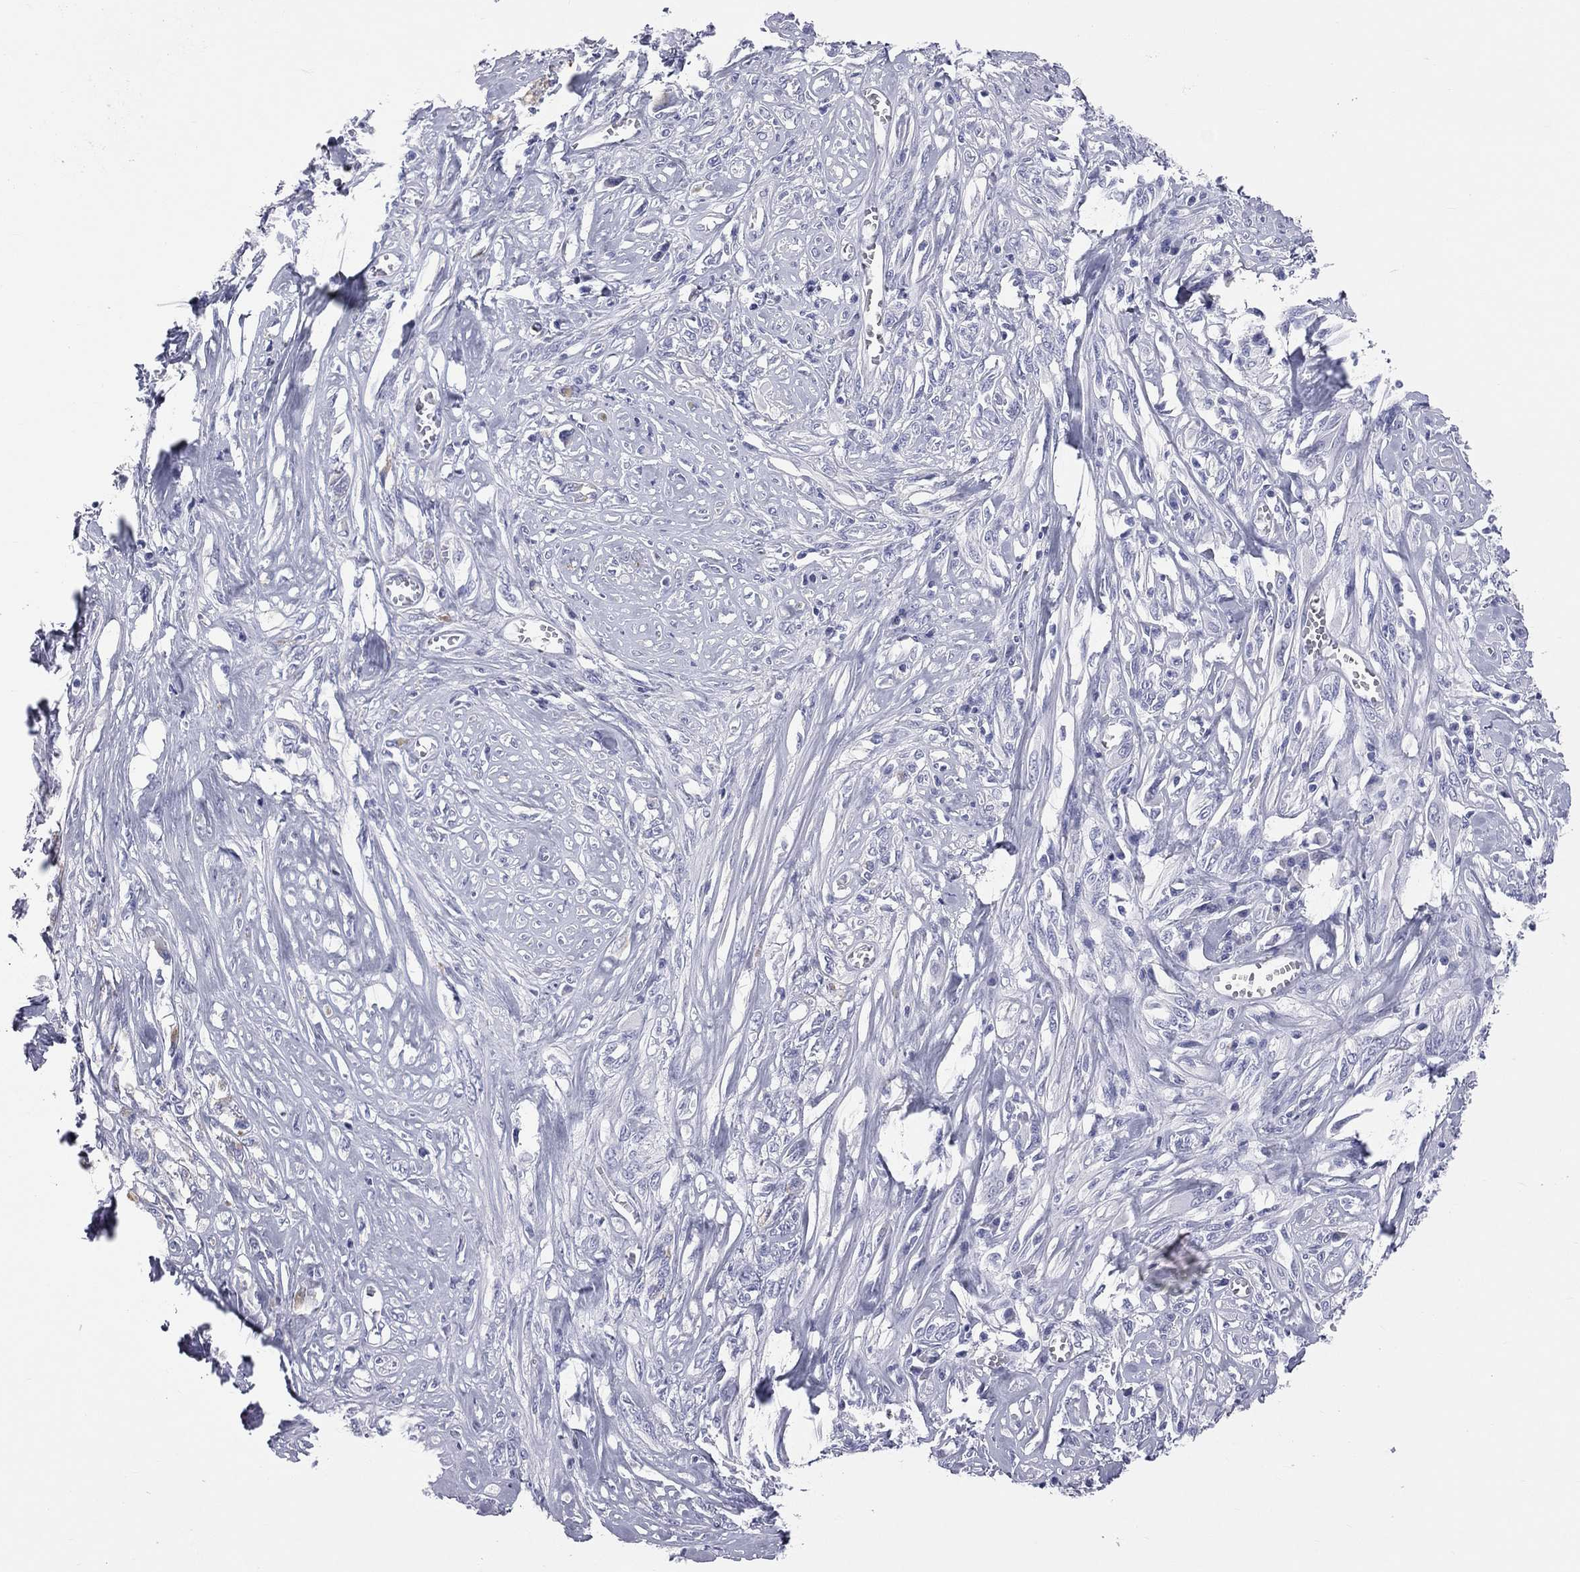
{"staining": {"intensity": "negative", "quantity": "none", "location": "none"}, "tissue": "melanoma", "cell_type": "Tumor cells", "image_type": "cancer", "snomed": [{"axis": "morphology", "description": "Malignant melanoma, NOS"}, {"axis": "topography", "description": "Skin"}], "caption": "A high-resolution micrograph shows IHC staining of malignant melanoma, which exhibits no significant expression in tumor cells. Nuclei are stained in blue.", "gene": "MLN", "patient": {"sex": "female", "age": 91}}